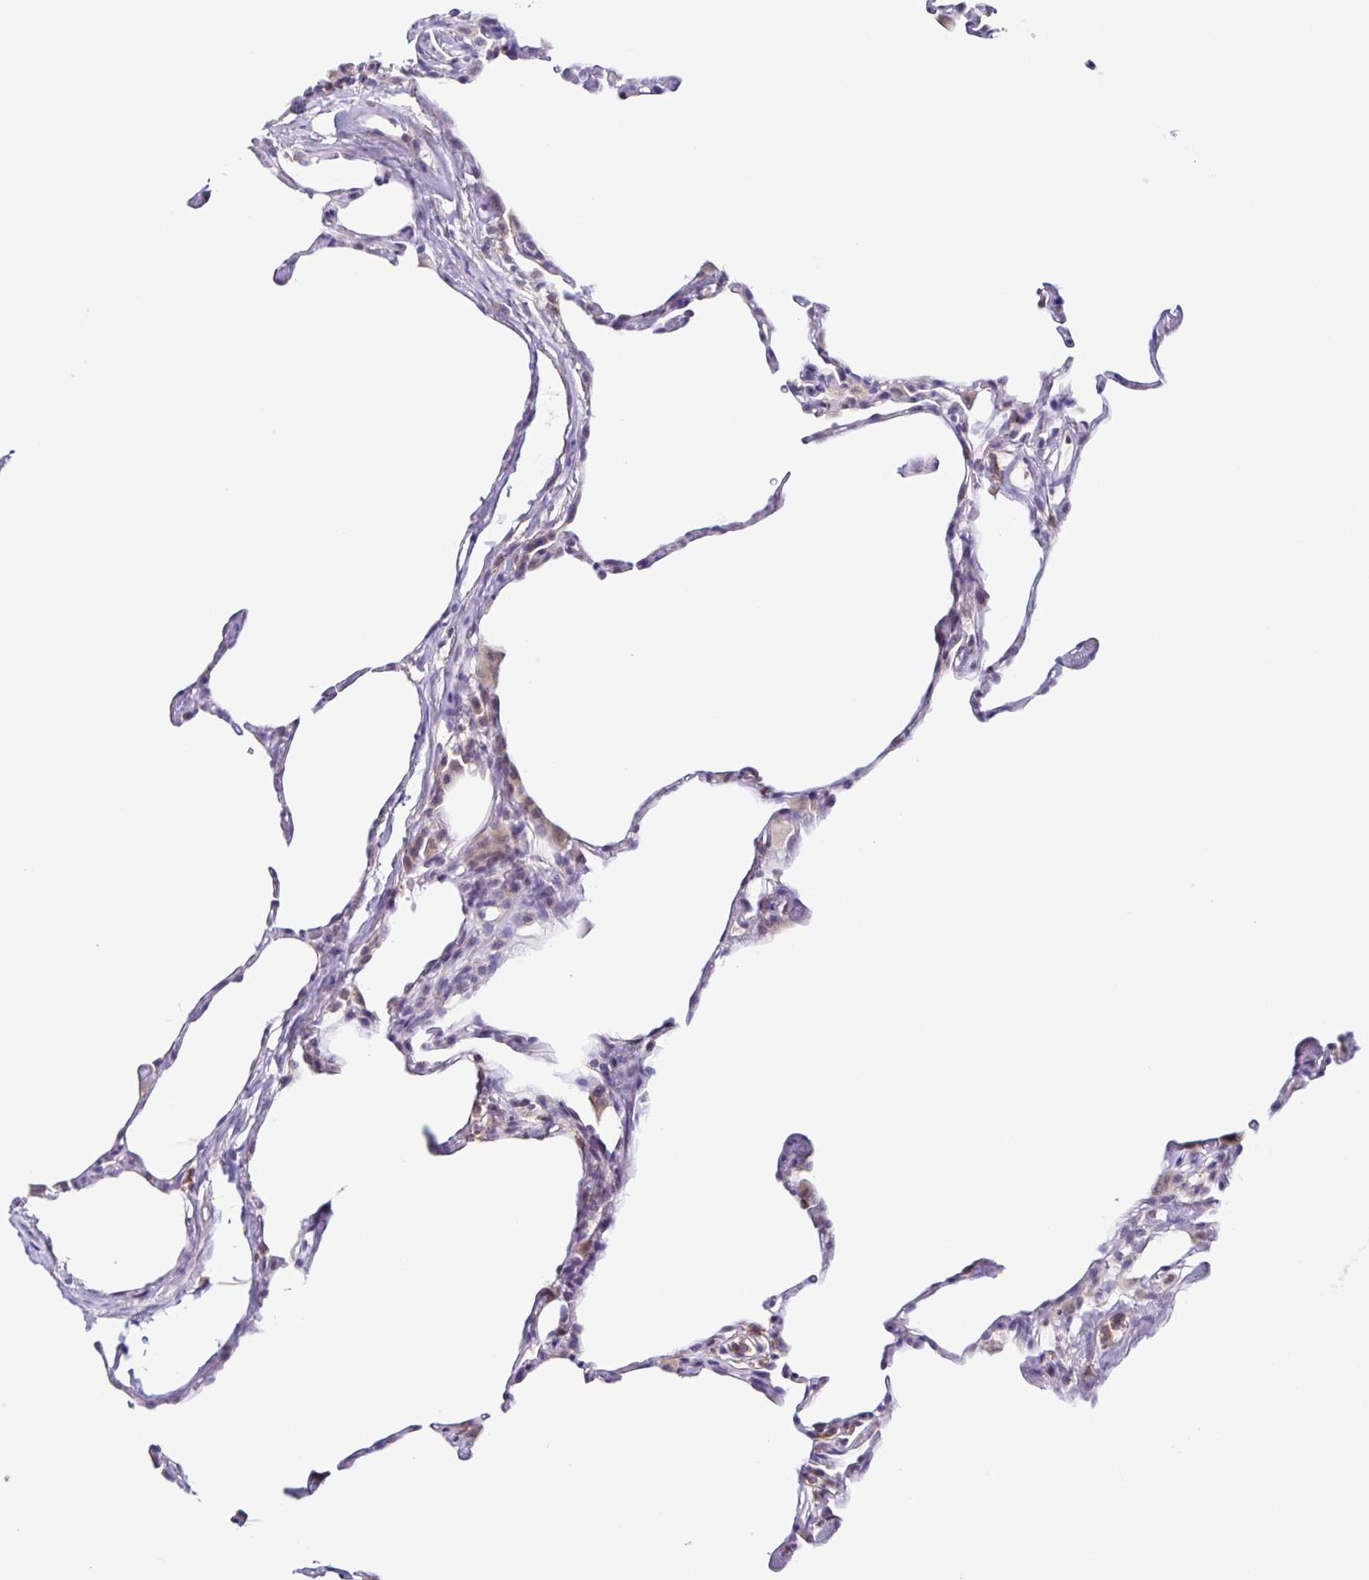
{"staining": {"intensity": "negative", "quantity": "none", "location": "none"}, "tissue": "lung", "cell_type": "Alveolar cells", "image_type": "normal", "snomed": [{"axis": "morphology", "description": "Normal tissue, NOS"}, {"axis": "topography", "description": "Lung"}], "caption": "Micrograph shows no protein staining in alveolar cells of unremarkable lung. (Stains: DAB (3,3'-diaminobenzidine) immunohistochemistry (IHC) with hematoxylin counter stain, Microscopy: brightfield microscopy at high magnification).", "gene": "STPG4", "patient": {"sex": "male", "age": 65}}